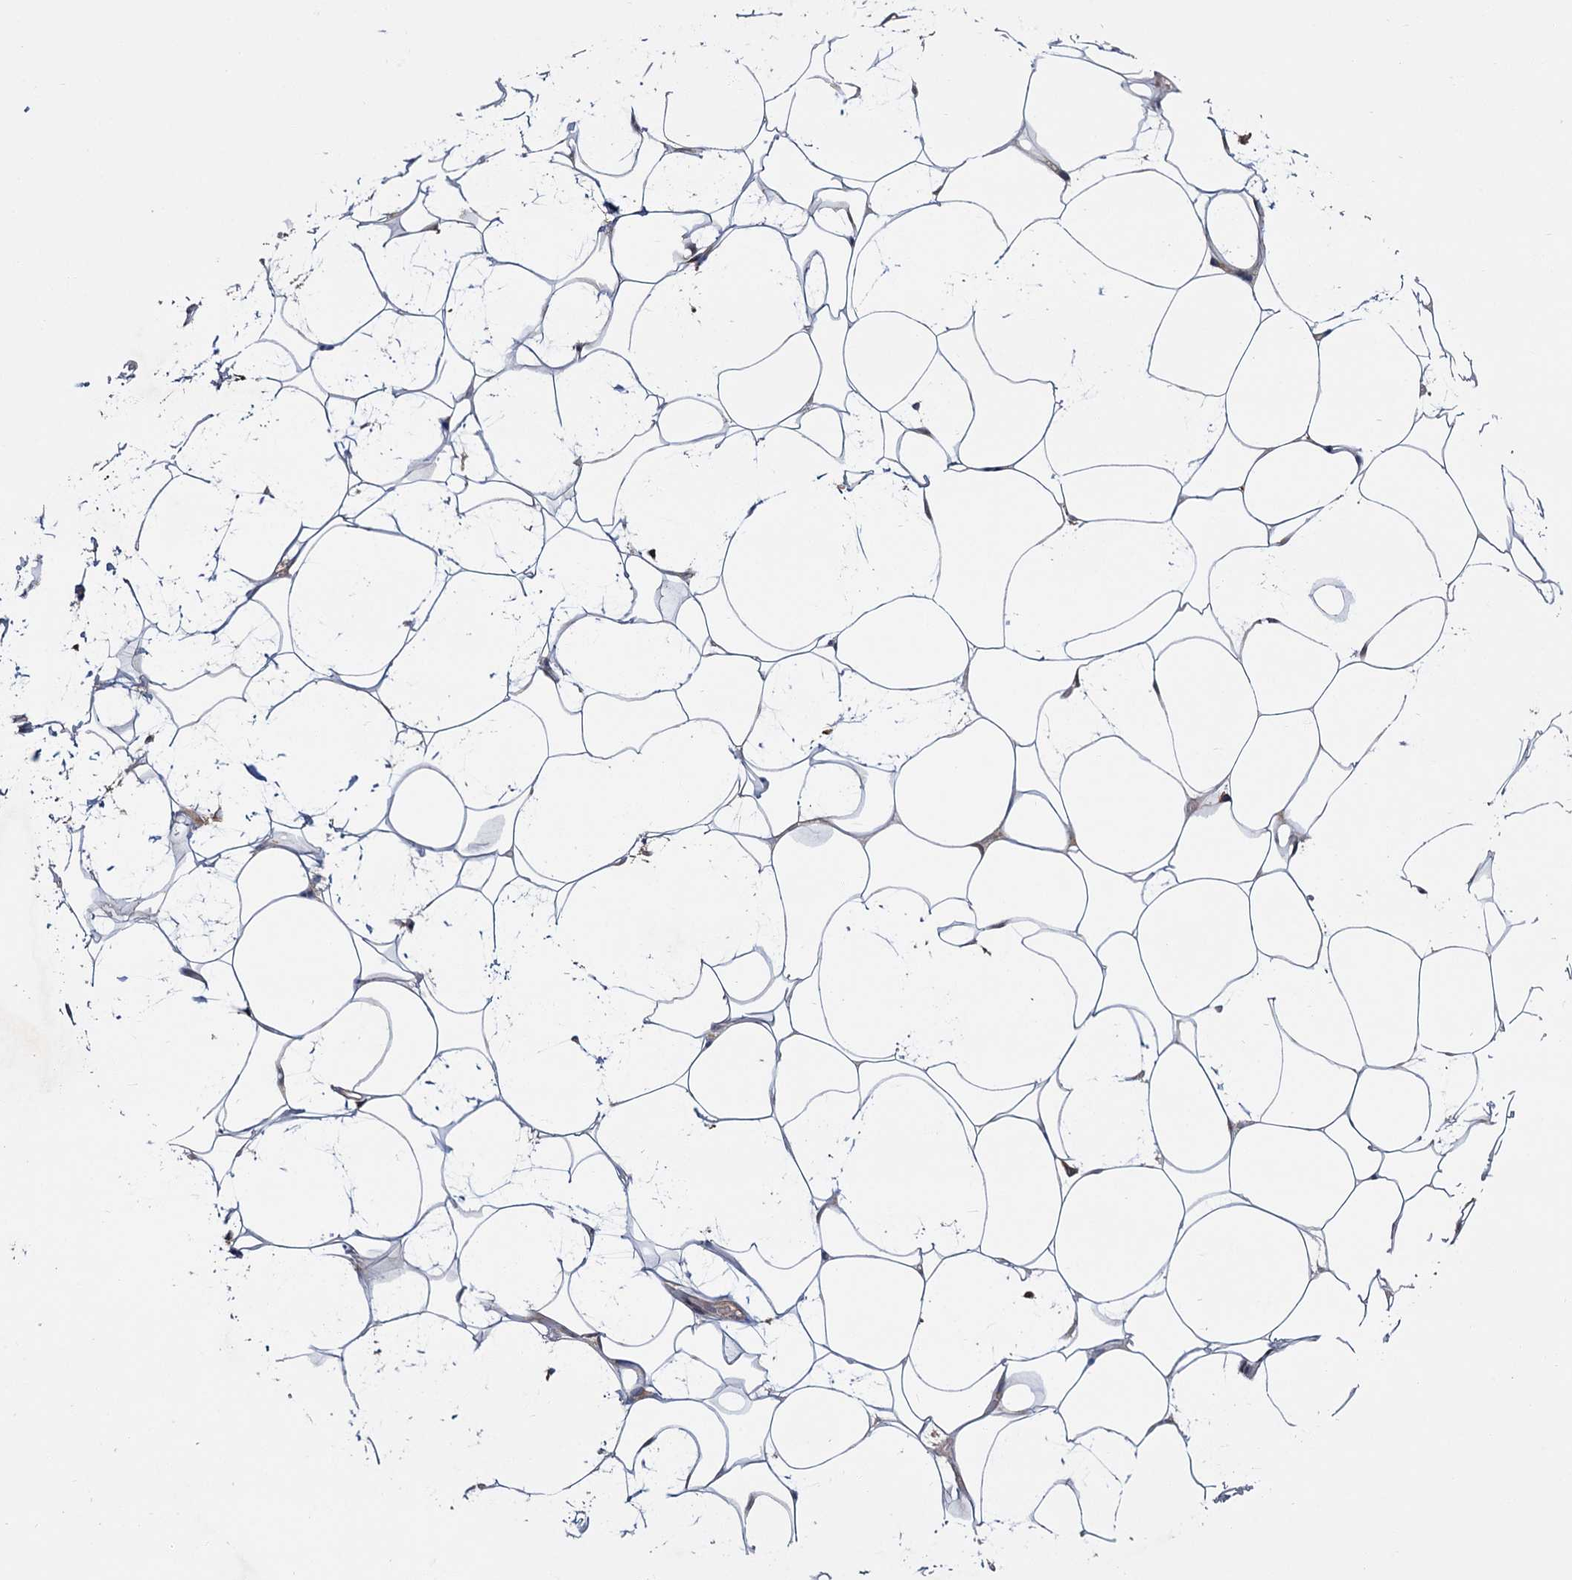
{"staining": {"intensity": "negative", "quantity": "none", "location": "none"}, "tissue": "adipose tissue", "cell_type": "Adipocytes", "image_type": "normal", "snomed": [{"axis": "morphology", "description": "Normal tissue, NOS"}, {"axis": "topography", "description": "Breast"}], "caption": "This is an immunohistochemistry micrograph of benign adipose tissue. There is no positivity in adipocytes.", "gene": "MTRR", "patient": {"sex": "female", "age": 26}}